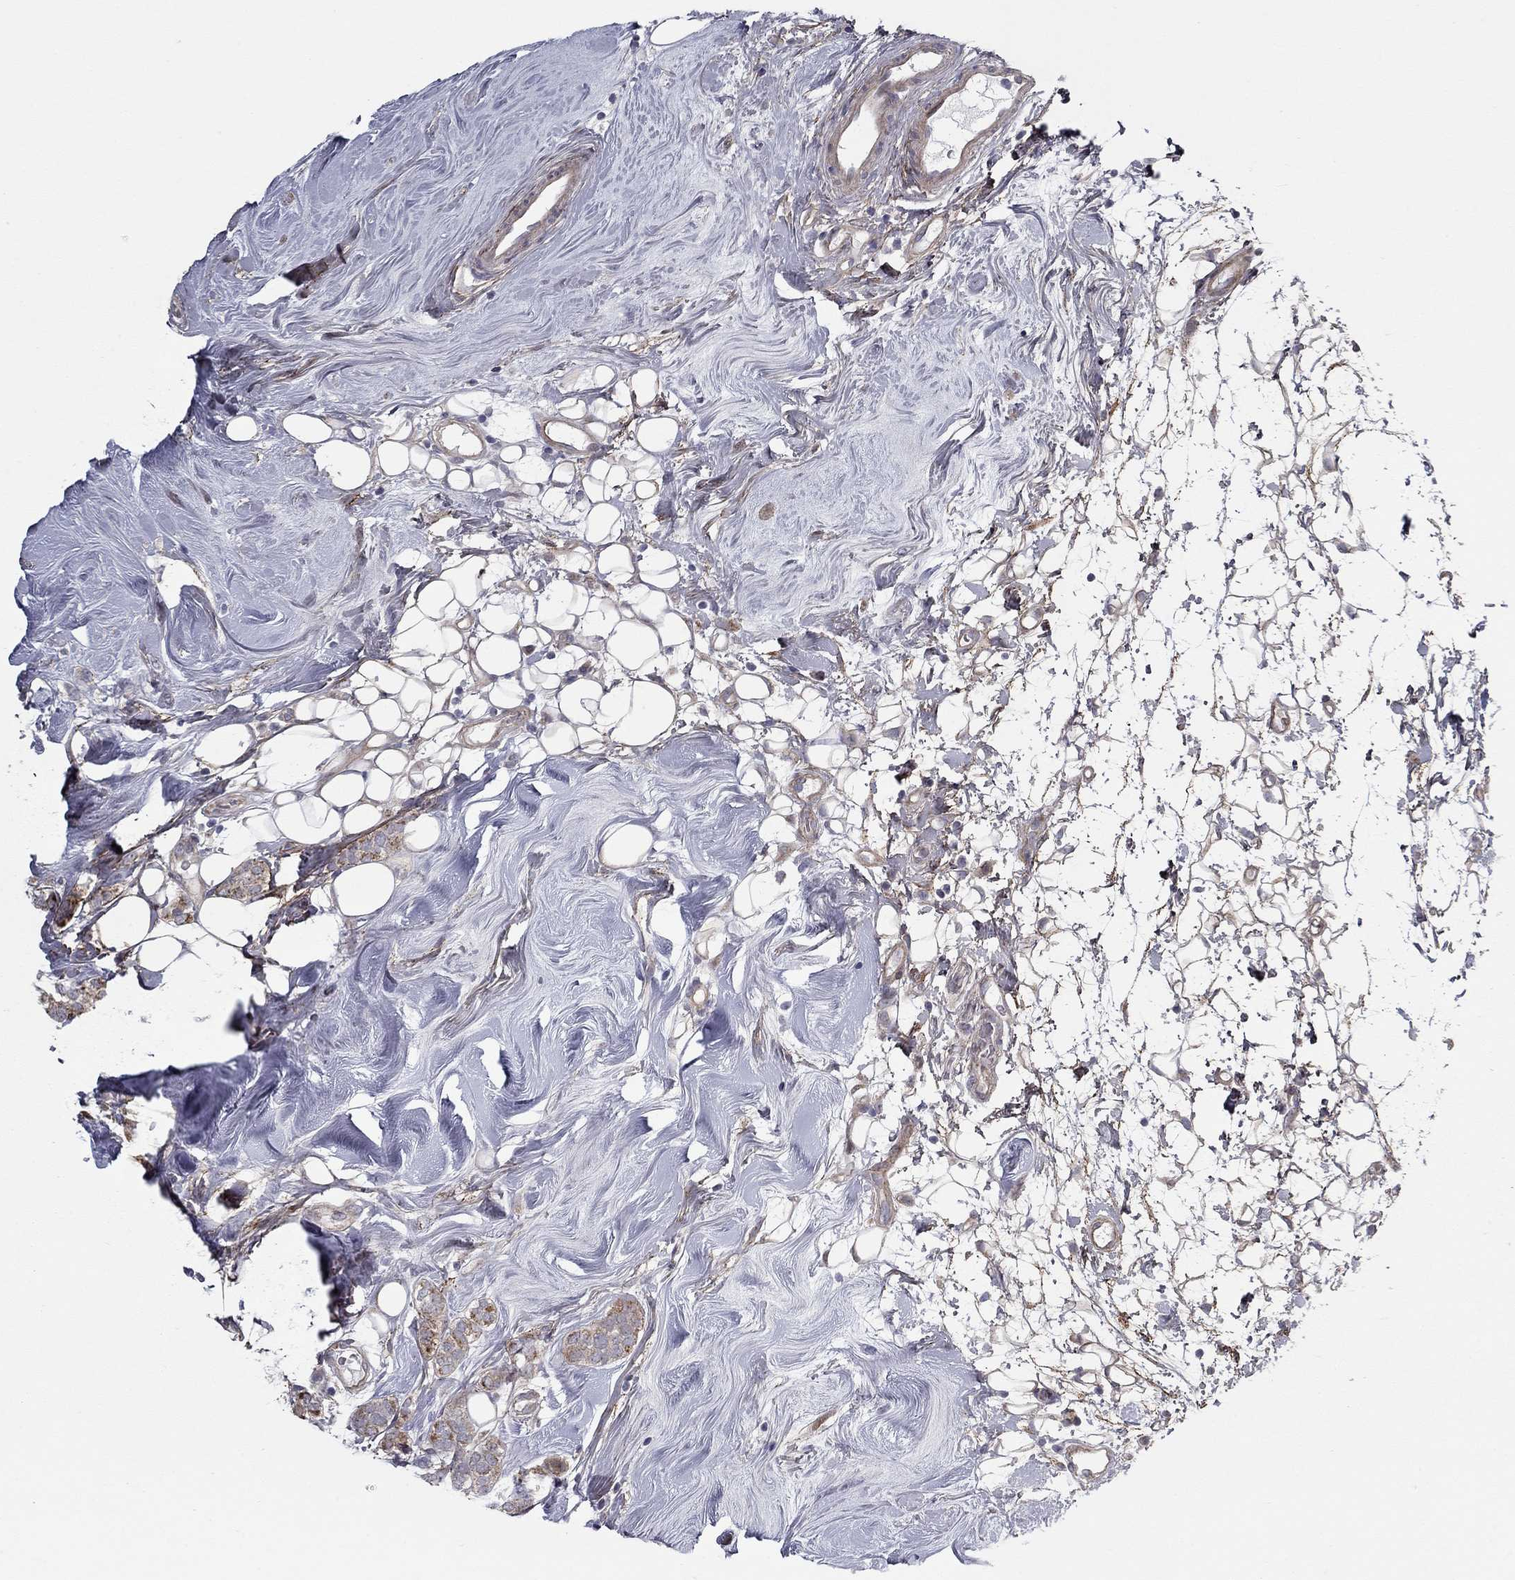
{"staining": {"intensity": "moderate", "quantity": ">75%", "location": "cytoplasmic/membranous"}, "tissue": "breast cancer", "cell_type": "Tumor cells", "image_type": "cancer", "snomed": [{"axis": "morphology", "description": "Lobular carcinoma"}, {"axis": "topography", "description": "Breast"}], "caption": "A micrograph showing moderate cytoplasmic/membranous staining in about >75% of tumor cells in lobular carcinoma (breast), as visualized by brown immunohistochemical staining.", "gene": "DUSP7", "patient": {"sex": "female", "age": 49}}